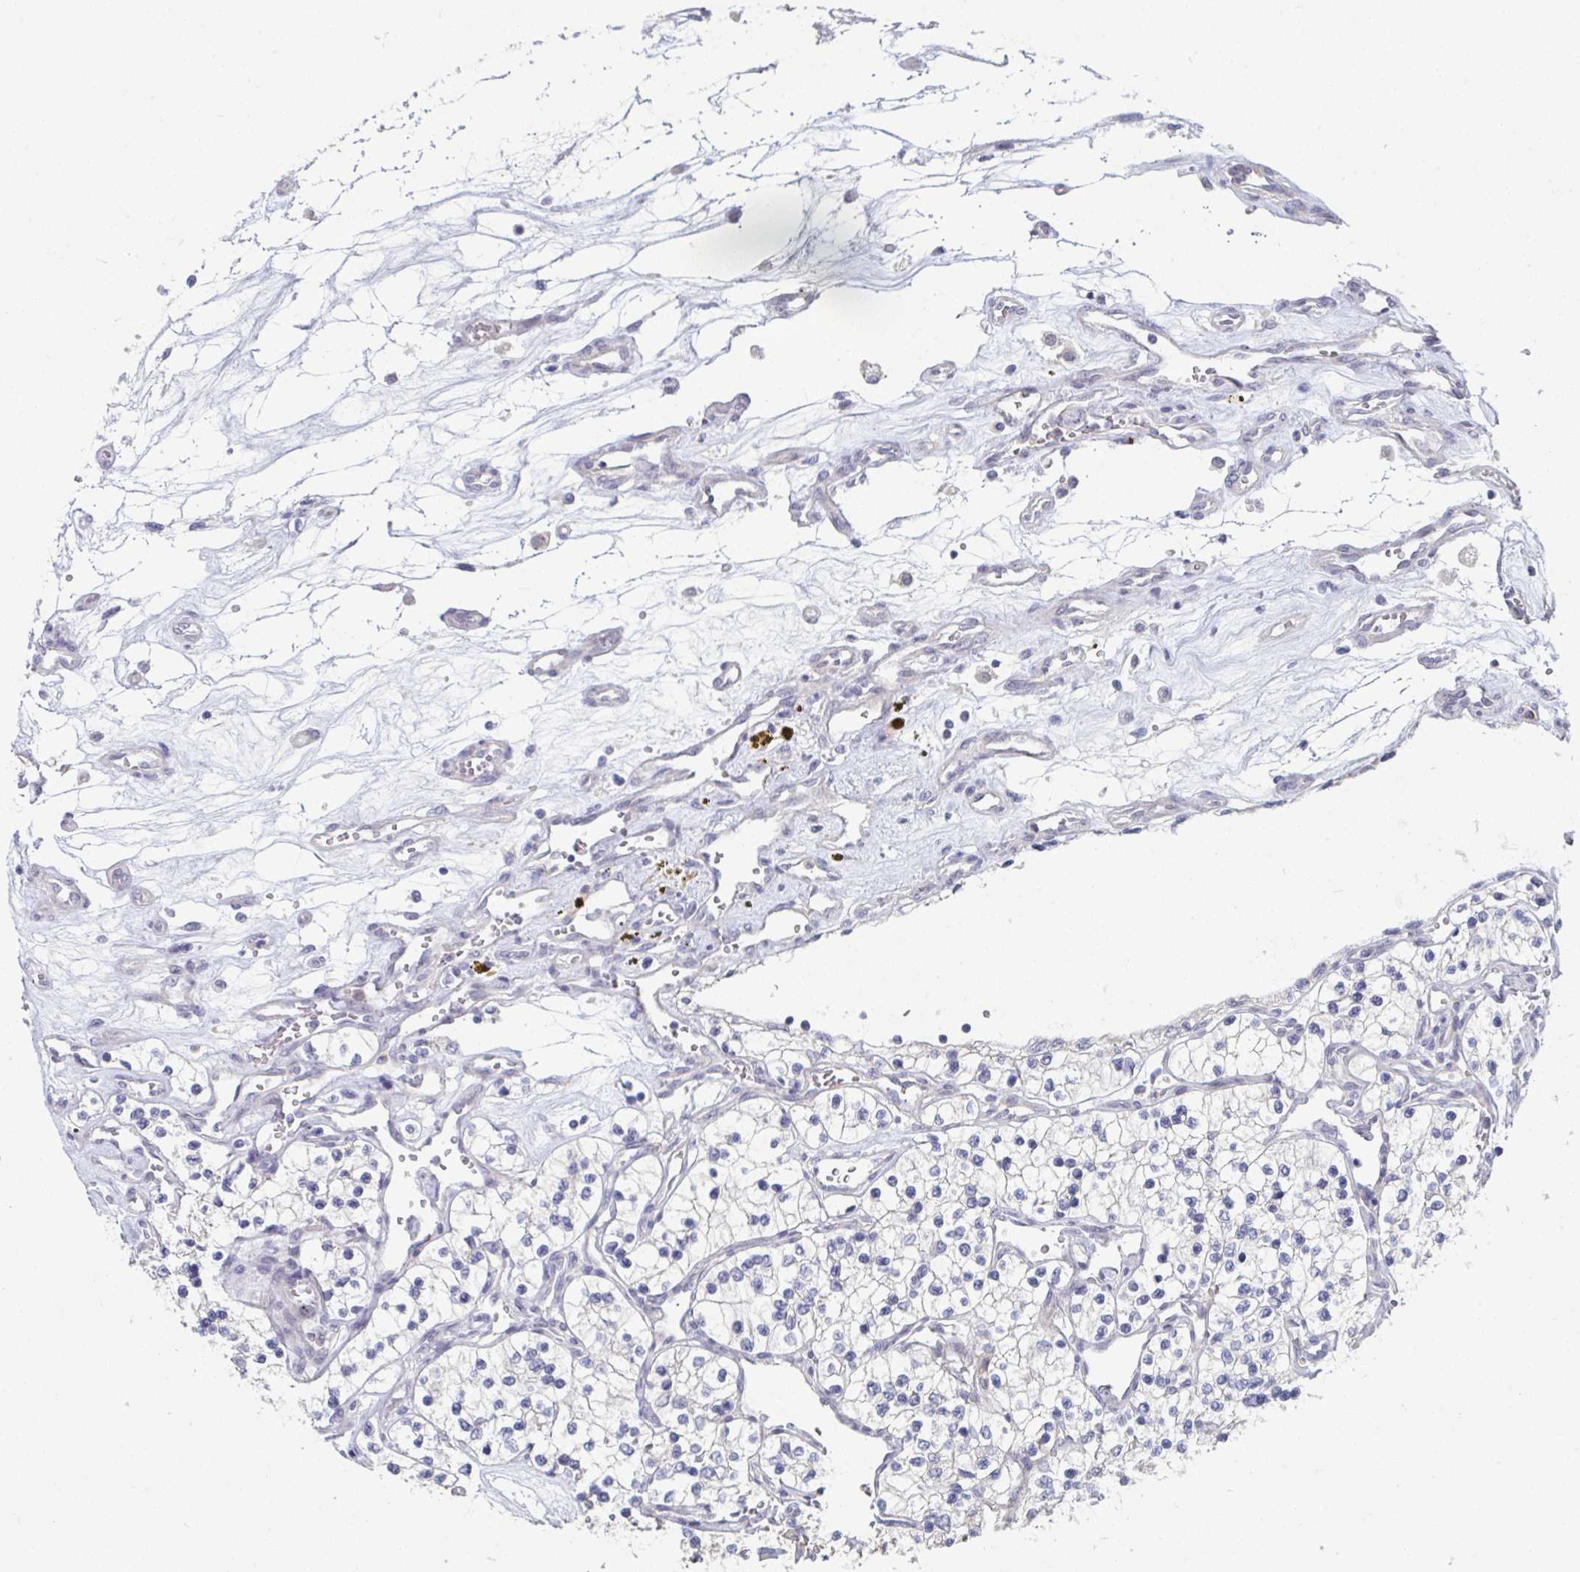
{"staining": {"intensity": "negative", "quantity": "none", "location": "none"}, "tissue": "renal cancer", "cell_type": "Tumor cells", "image_type": "cancer", "snomed": [{"axis": "morphology", "description": "Adenocarcinoma, NOS"}, {"axis": "topography", "description": "Kidney"}], "caption": "An image of renal adenocarcinoma stained for a protein shows no brown staining in tumor cells.", "gene": "PTPRD", "patient": {"sex": "female", "age": 69}}